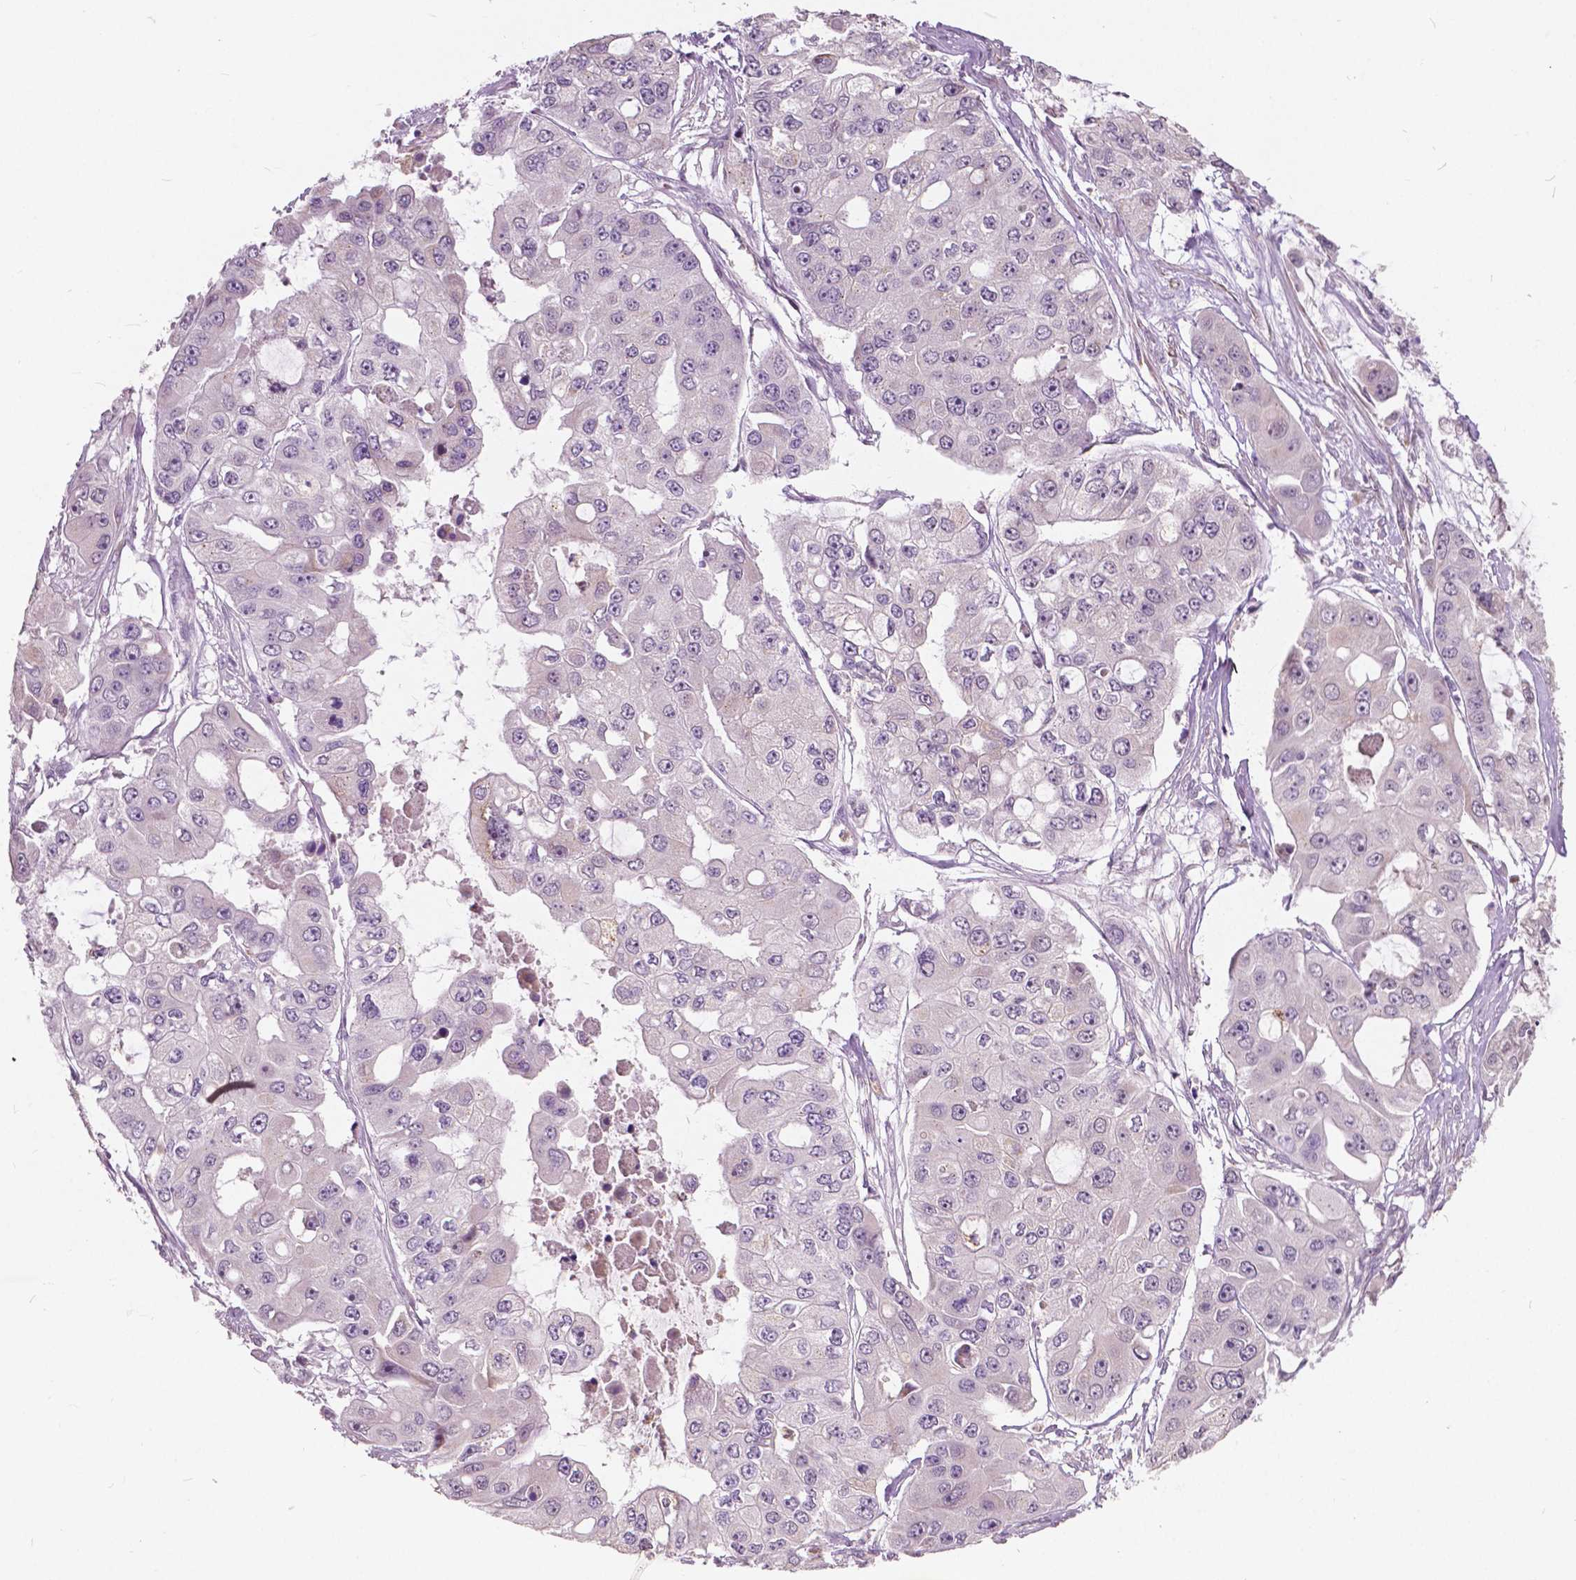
{"staining": {"intensity": "weak", "quantity": "<25%", "location": "nuclear"}, "tissue": "ovarian cancer", "cell_type": "Tumor cells", "image_type": "cancer", "snomed": [{"axis": "morphology", "description": "Cystadenocarcinoma, serous, NOS"}, {"axis": "topography", "description": "Ovary"}], "caption": "This is an IHC image of human serous cystadenocarcinoma (ovarian). There is no staining in tumor cells.", "gene": "DLX6", "patient": {"sex": "female", "age": 56}}